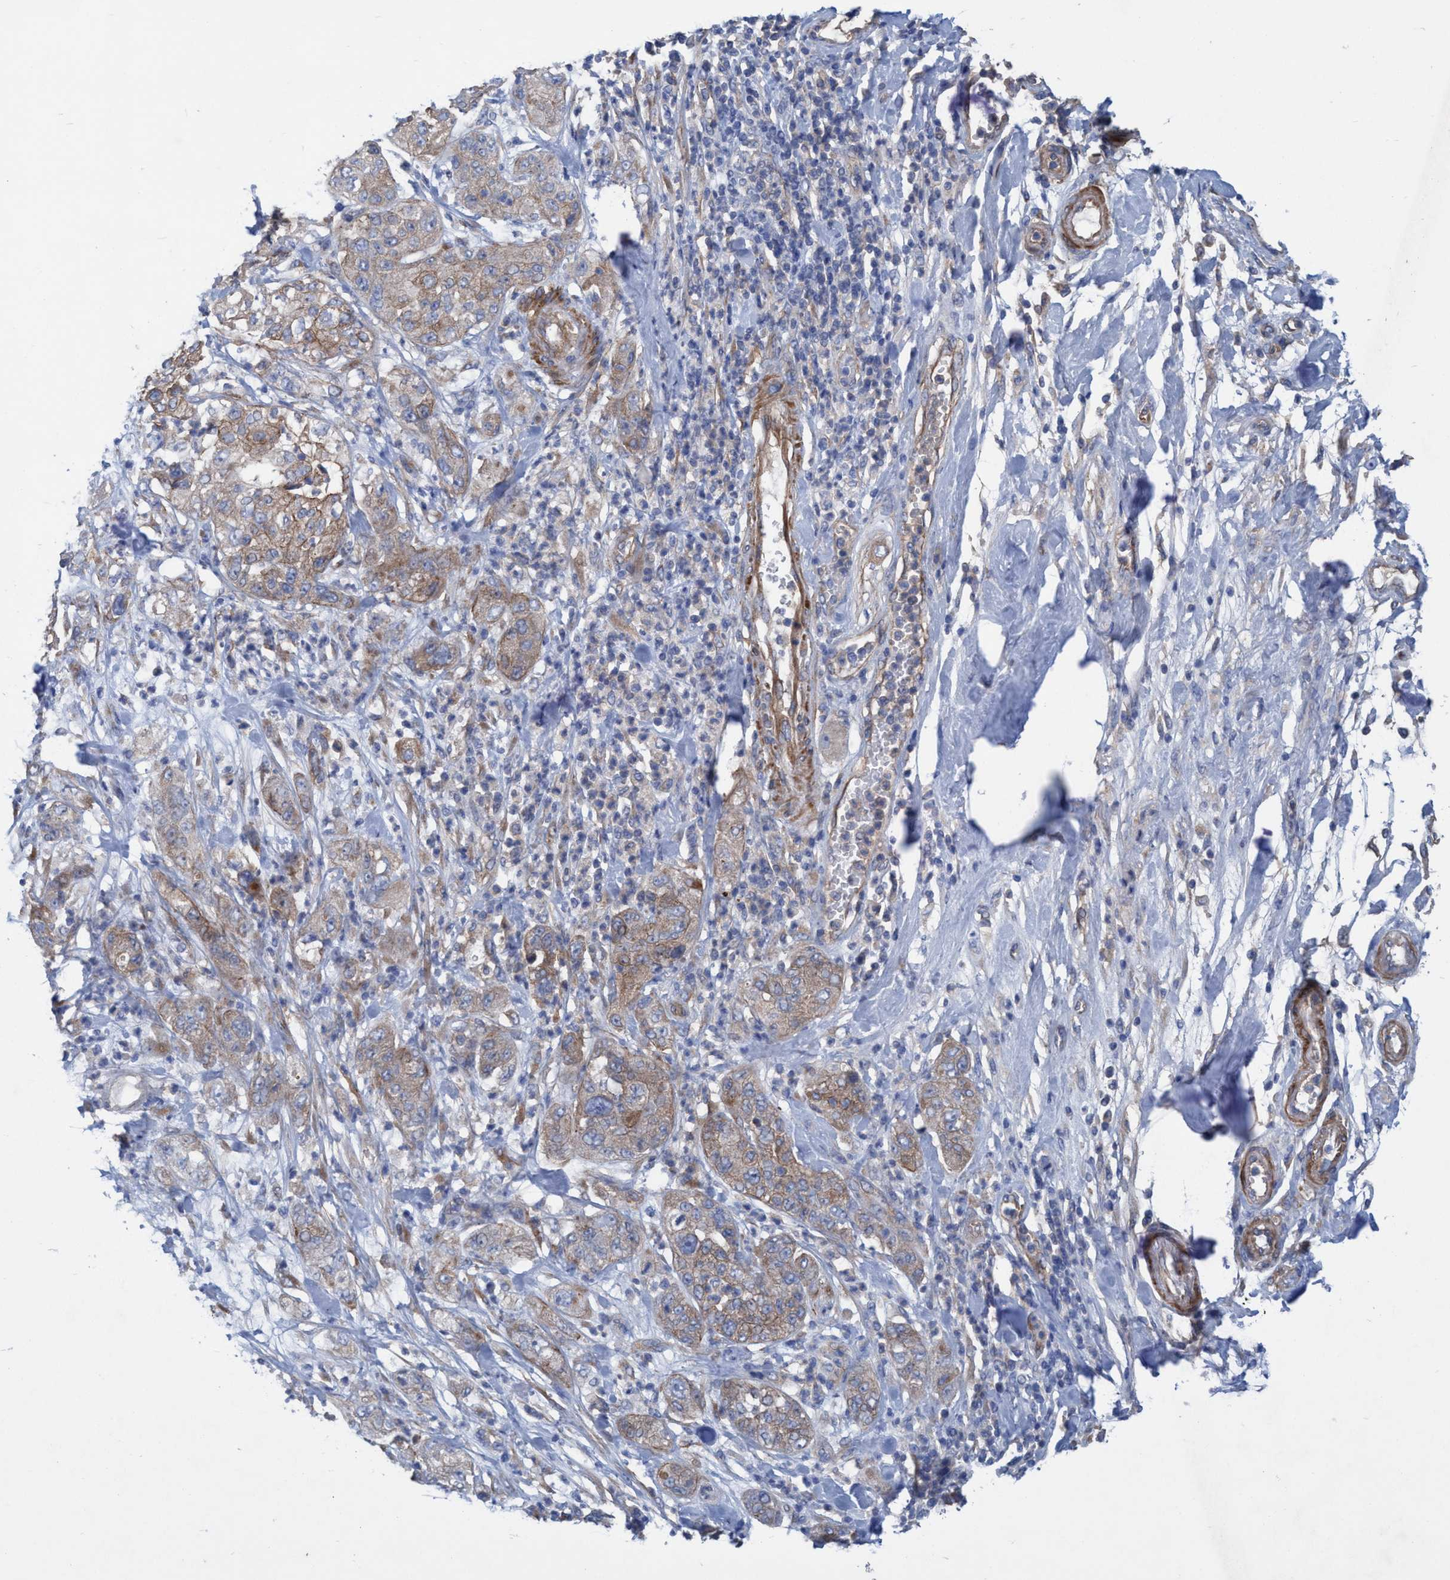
{"staining": {"intensity": "moderate", "quantity": ">75%", "location": "cytoplasmic/membranous"}, "tissue": "pancreatic cancer", "cell_type": "Tumor cells", "image_type": "cancer", "snomed": [{"axis": "morphology", "description": "Adenocarcinoma, NOS"}, {"axis": "topography", "description": "Pancreas"}], "caption": "Moderate cytoplasmic/membranous expression is appreciated in approximately >75% of tumor cells in adenocarcinoma (pancreatic).", "gene": "GULP1", "patient": {"sex": "female", "age": 78}}